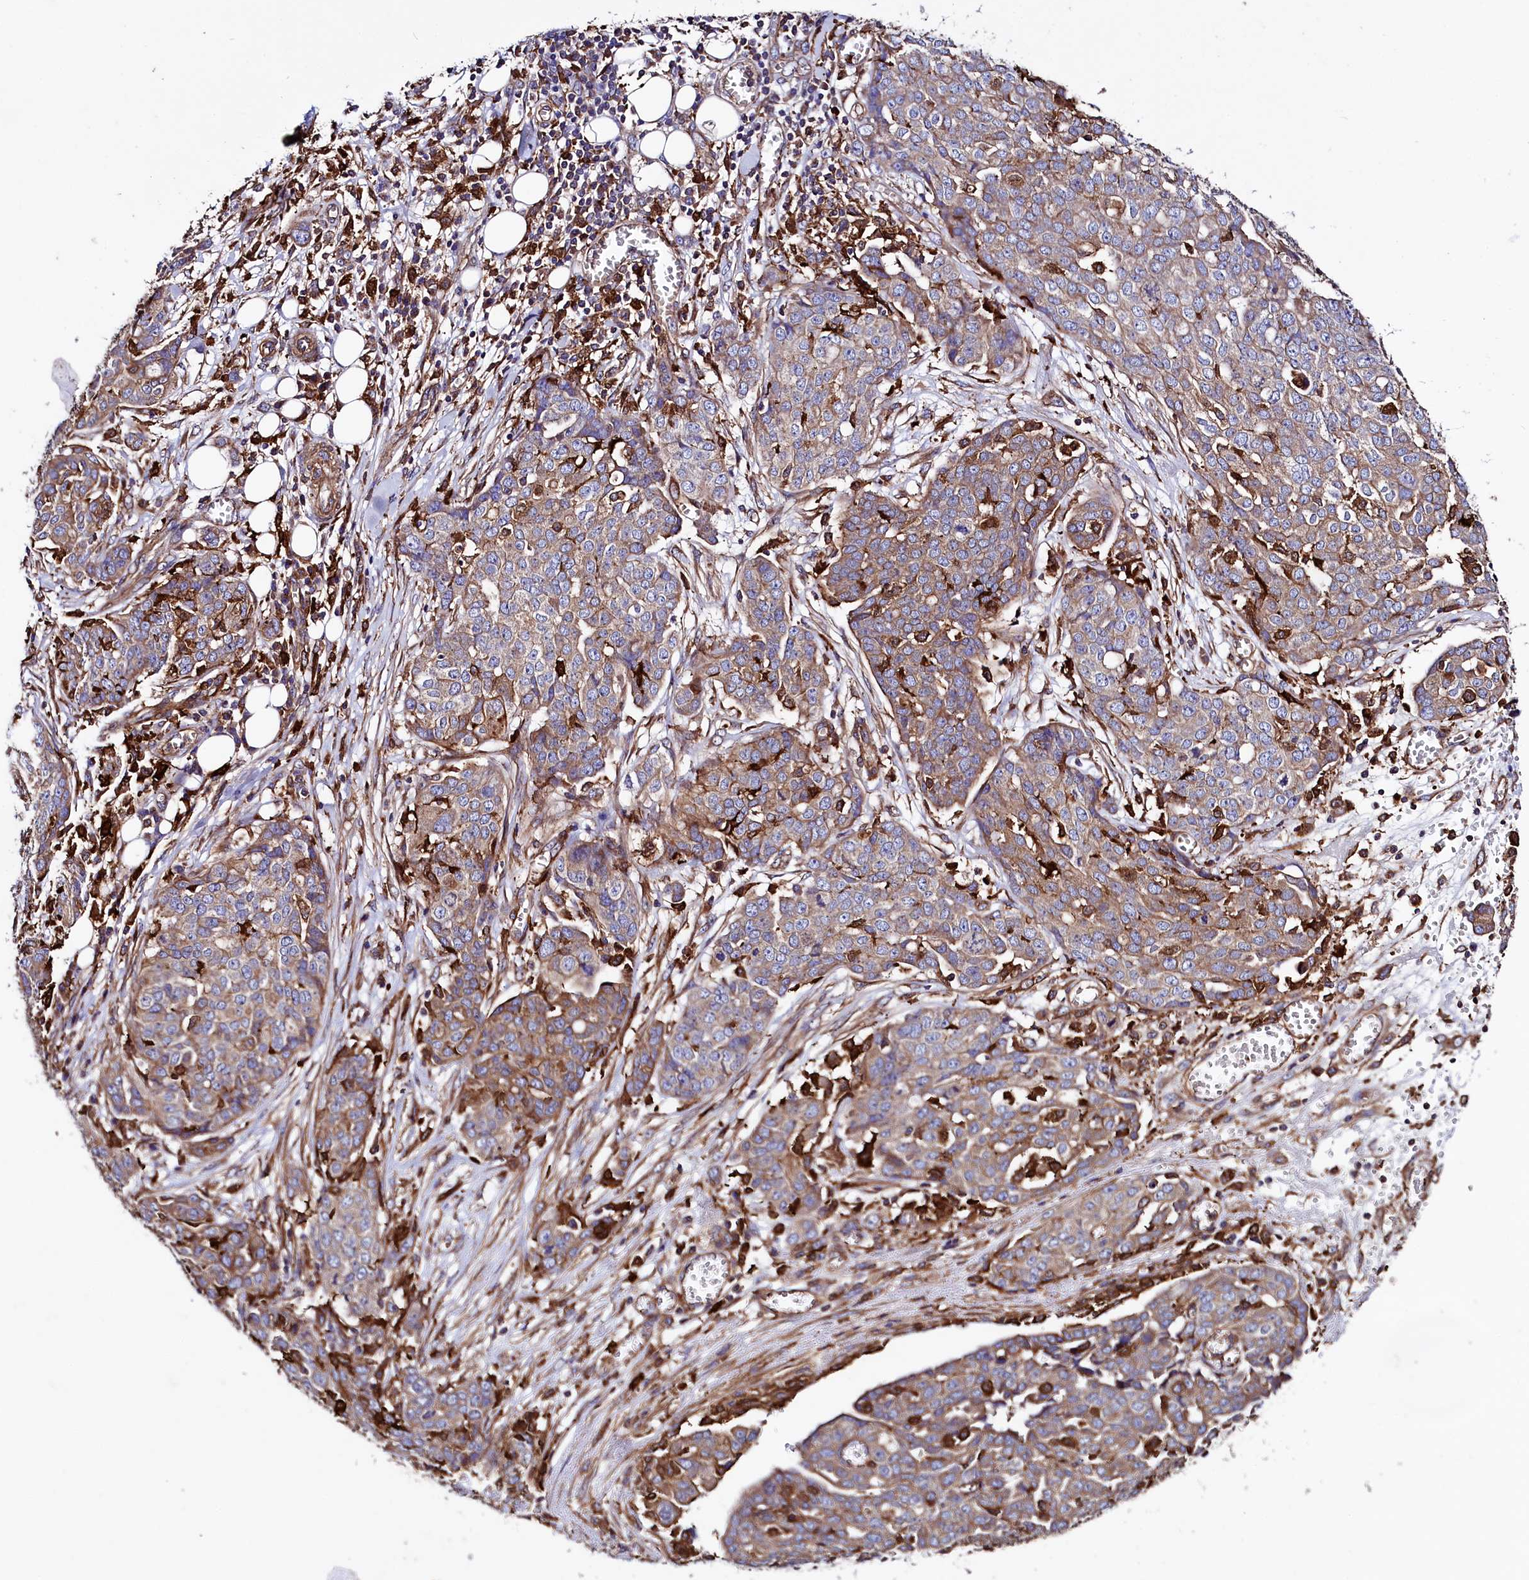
{"staining": {"intensity": "moderate", "quantity": ">75%", "location": "cytoplasmic/membranous"}, "tissue": "ovarian cancer", "cell_type": "Tumor cells", "image_type": "cancer", "snomed": [{"axis": "morphology", "description": "Cystadenocarcinoma, serous, NOS"}, {"axis": "topography", "description": "Soft tissue"}, {"axis": "topography", "description": "Ovary"}], "caption": "DAB immunohistochemical staining of human serous cystadenocarcinoma (ovarian) demonstrates moderate cytoplasmic/membranous protein staining in about >75% of tumor cells.", "gene": "STAMBPL1", "patient": {"sex": "female", "age": 57}}